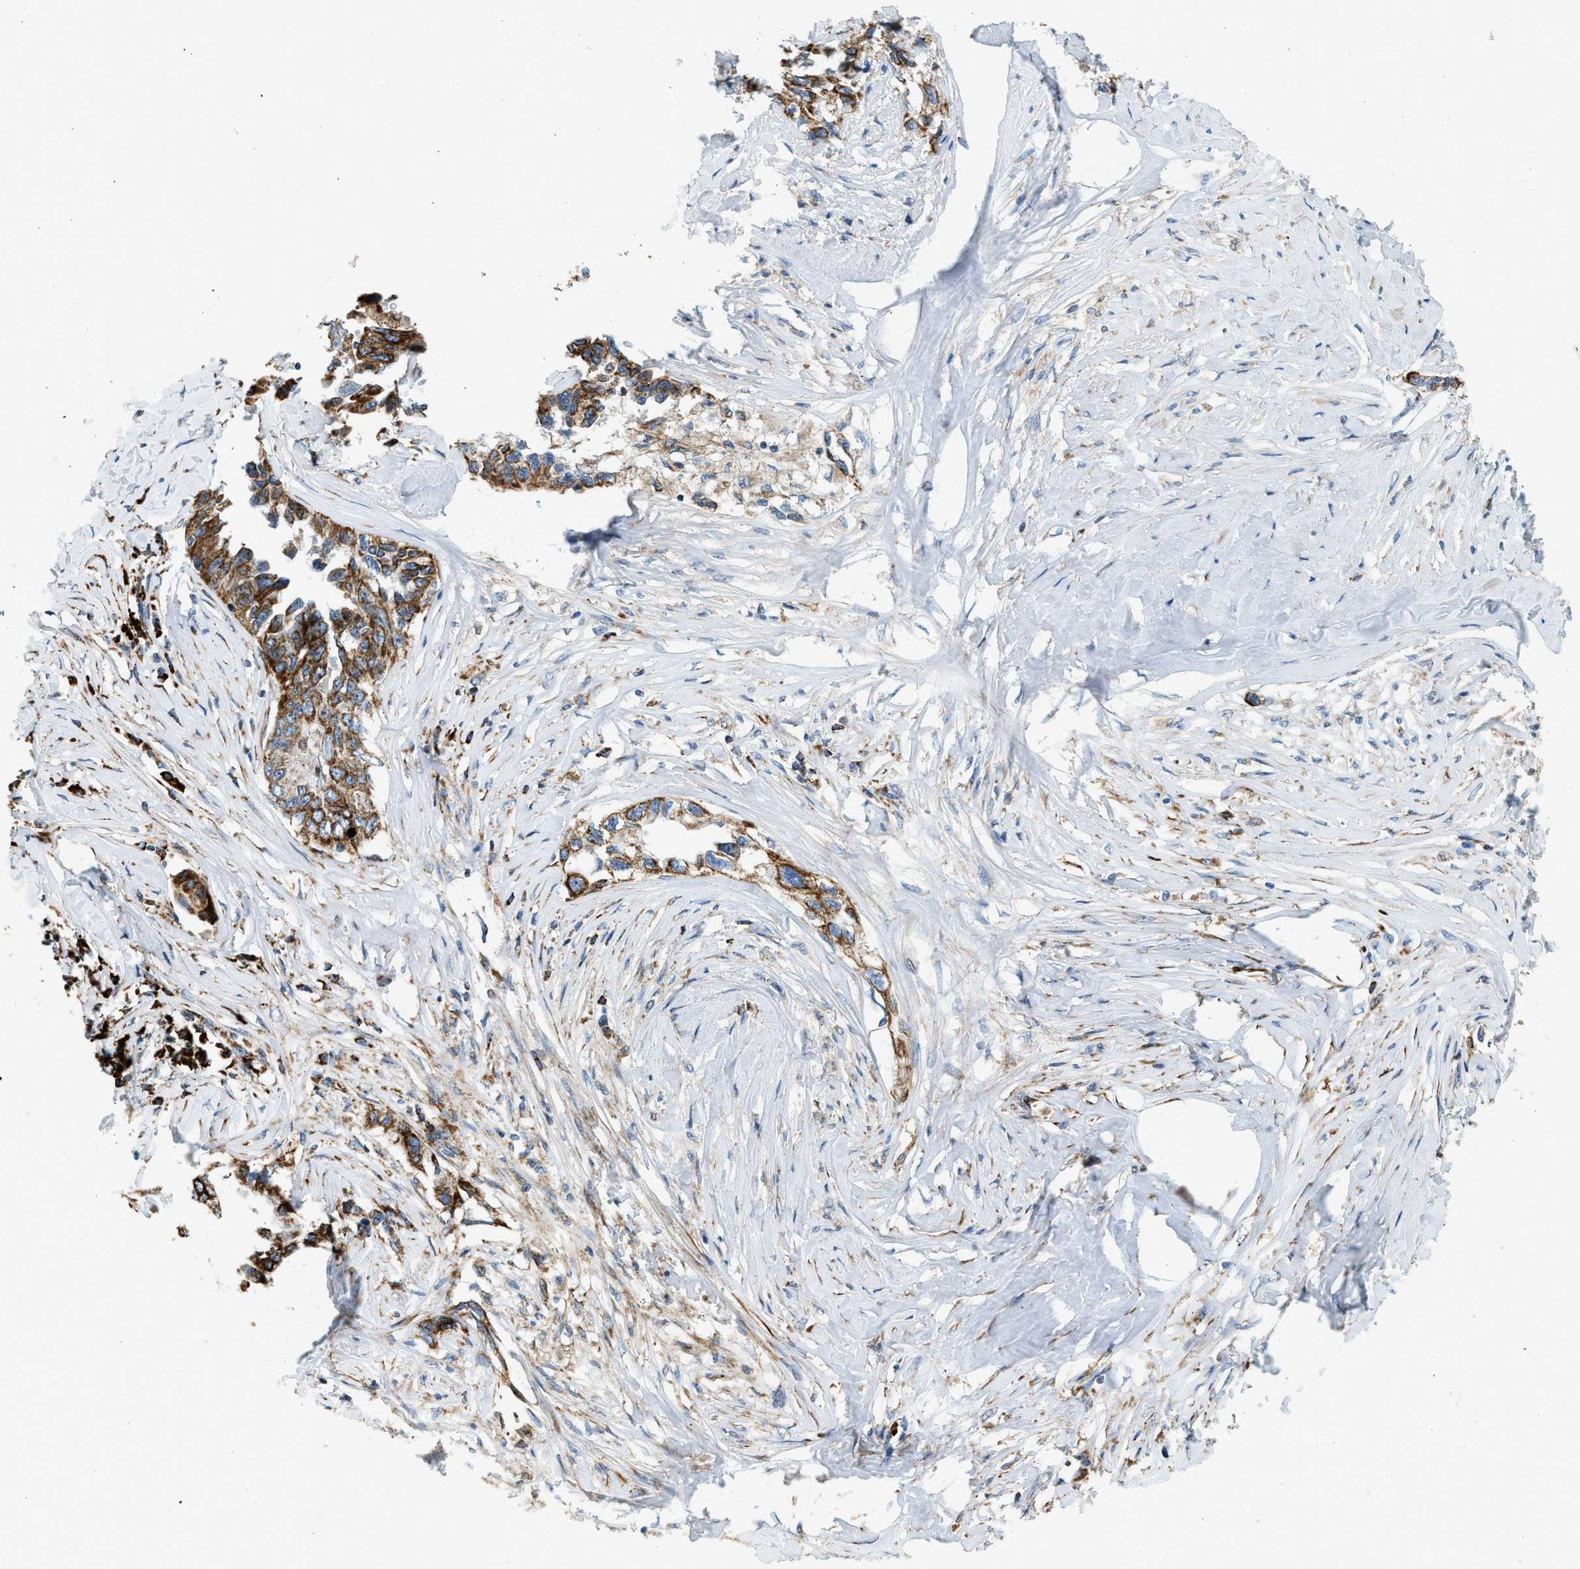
{"staining": {"intensity": "strong", "quantity": ">75%", "location": "cytoplasmic/membranous"}, "tissue": "lung cancer", "cell_type": "Tumor cells", "image_type": "cancer", "snomed": [{"axis": "morphology", "description": "Adenocarcinoma, NOS"}, {"axis": "topography", "description": "Lung"}], "caption": "Strong cytoplasmic/membranous expression for a protein is identified in about >75% of tumor cells of adenocarcinoma (lung) using immunohistochemistry.", "gene": "KCNMB3", "patient": {"sex": "female", "age": 51}}